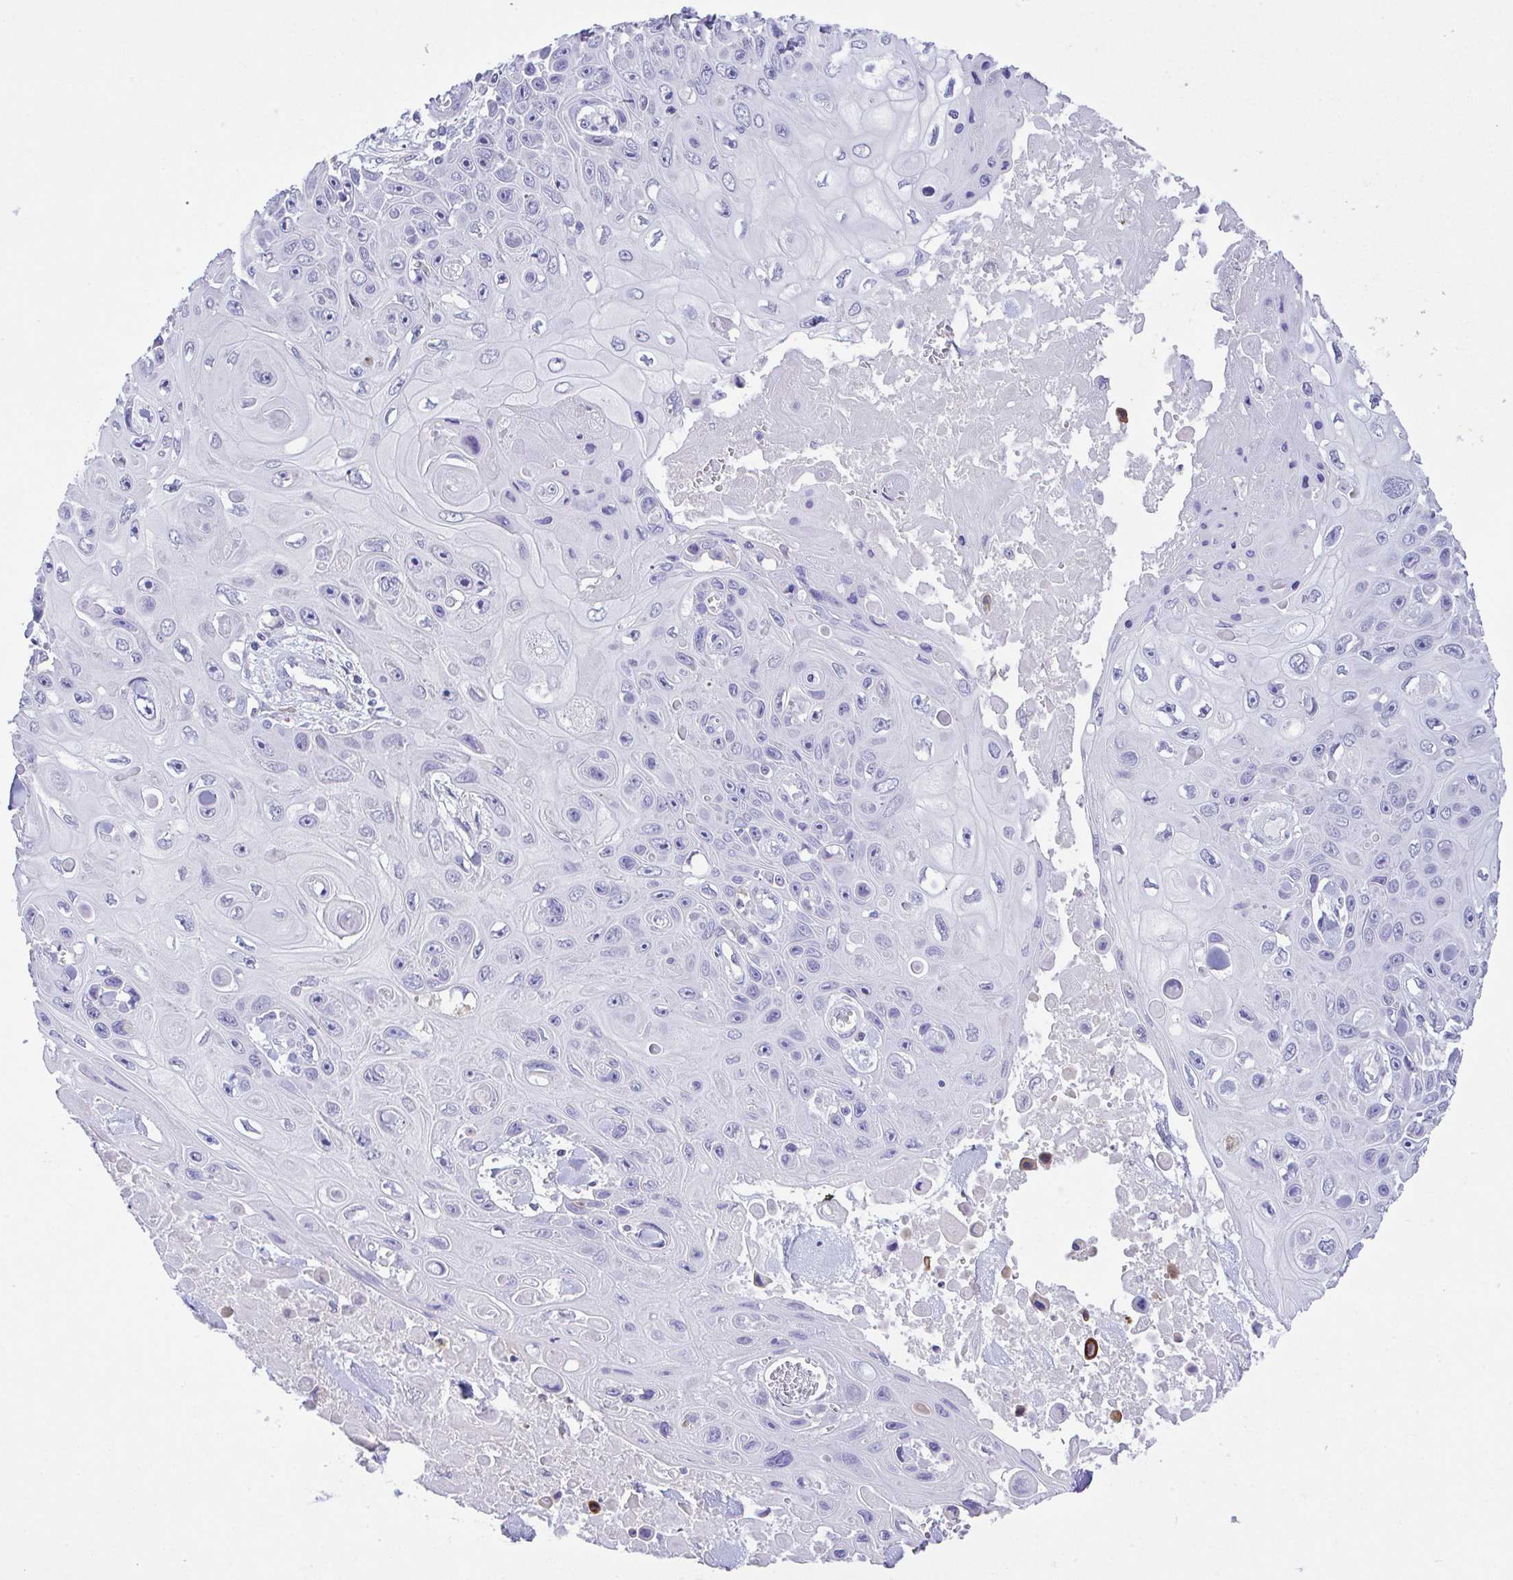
{"staining": {"intensity": "negative", "quantity": "none", "location": "none"}, "tissue": "skin cancer", "cell_type": "Tumor cells", "image_type": "cancer", "snomed": [{"axis": "morphology", "description": "Squamous cell carcinoma, NOS"}, {"axis": "topography", "description": "Skin"}], "caption": "An image of human skin cancer (squamous cell carcinoma) is negative for staining in tumor cells.", "gene": "HOXB4", "patient": {"sex": "male", "age": 82}}